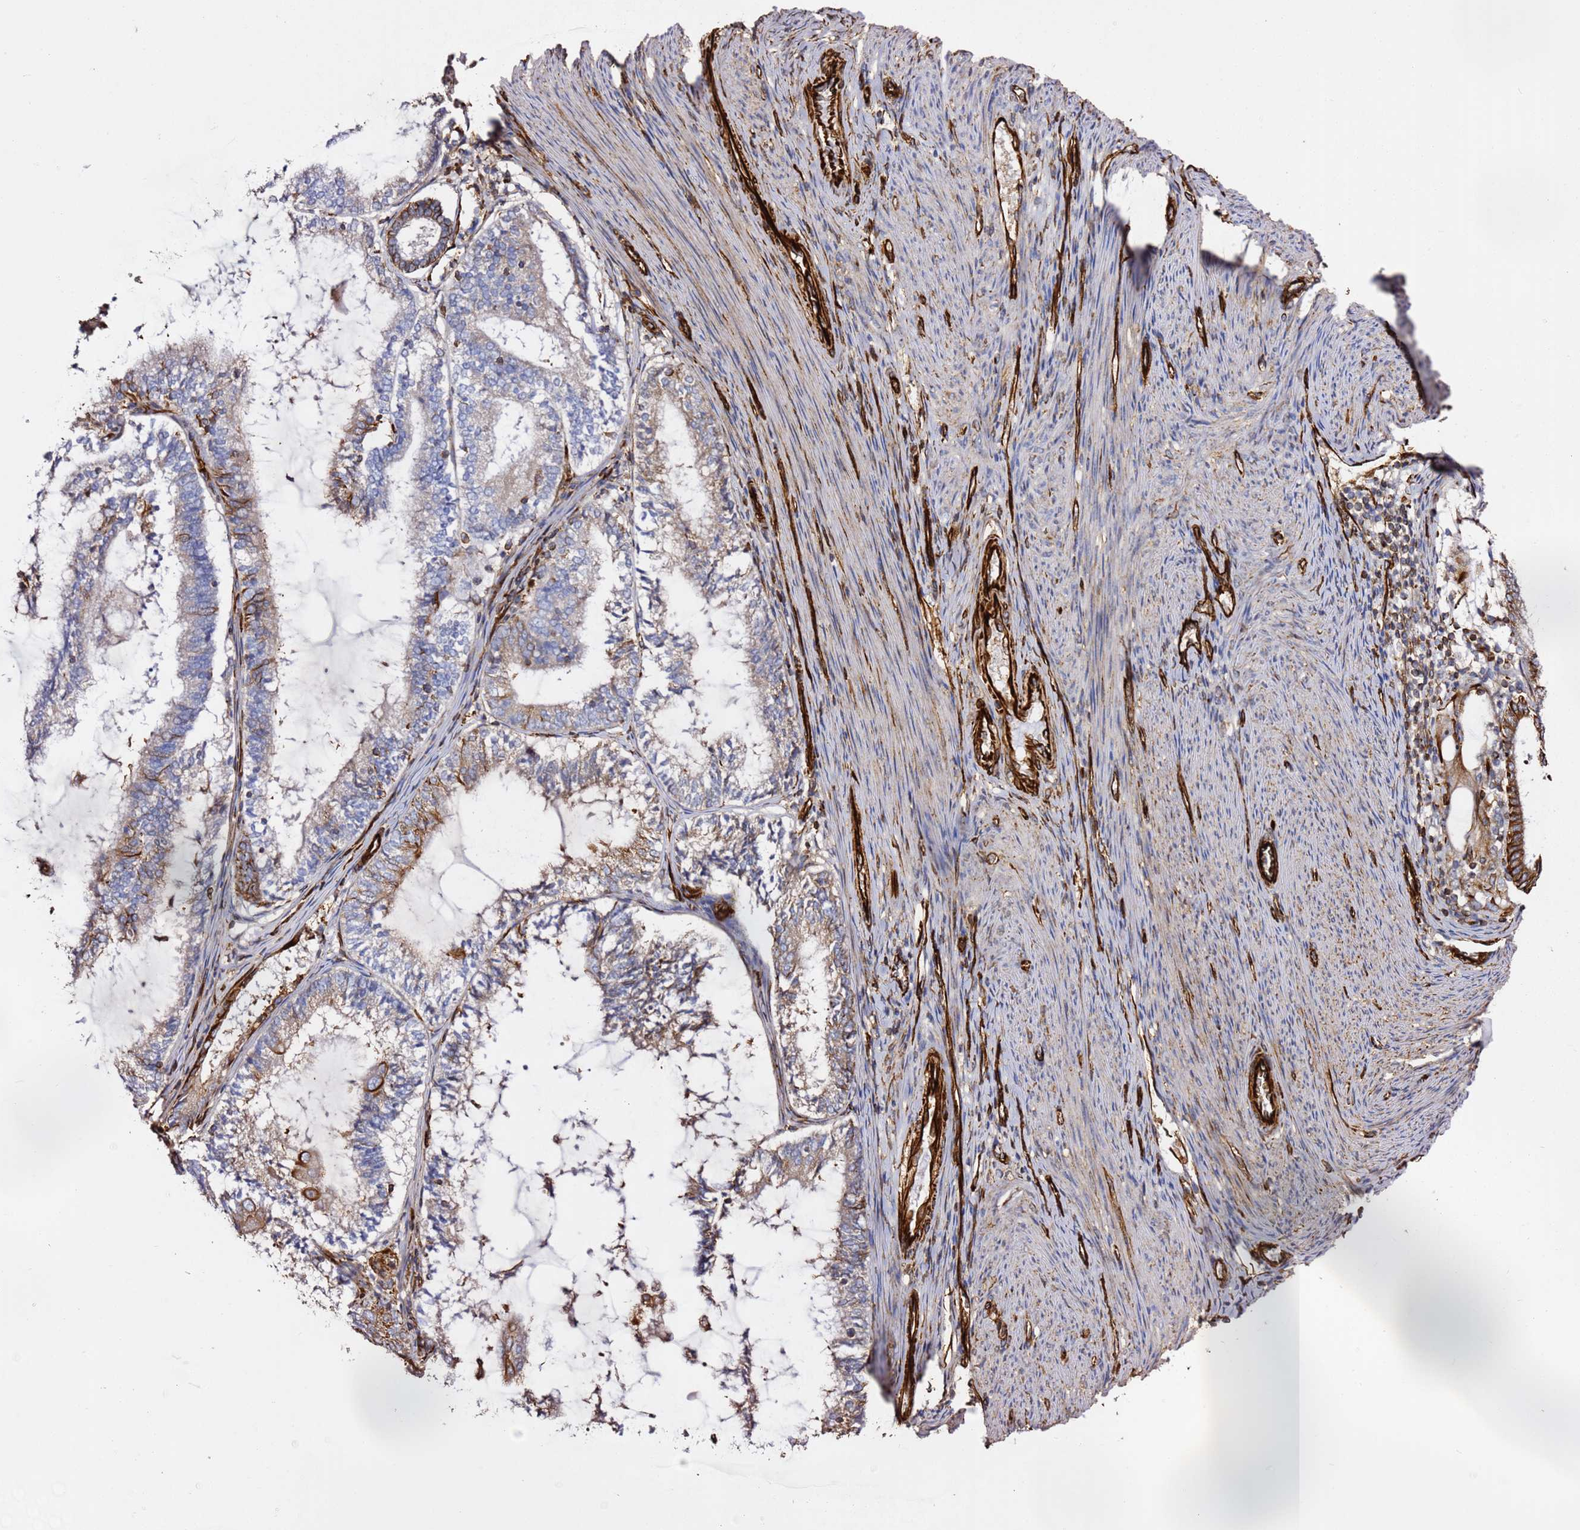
{"staining": {"intensity": "moderate", "quantity": "<25%", "location": "cytoplasmic/membranous"}, "tissue": "endometrial cancer", "cell_type": "Tumor cells", "image_type": "cancer", "snomed": [{"axis": "morphology", "description": "Adenocarcinoma, NOS"}, {"axis": "topography", "description": "Endometrium"}], "caption": "Brown immunohistochemical staining in human endometrial cancer (adenocarcinoma) exhibits moderate cytoplasmic/membranous positivity in about <25% of tumor cells.", "gene": "MRGPRE", "patient": {"sex": "female", "age": 81}}